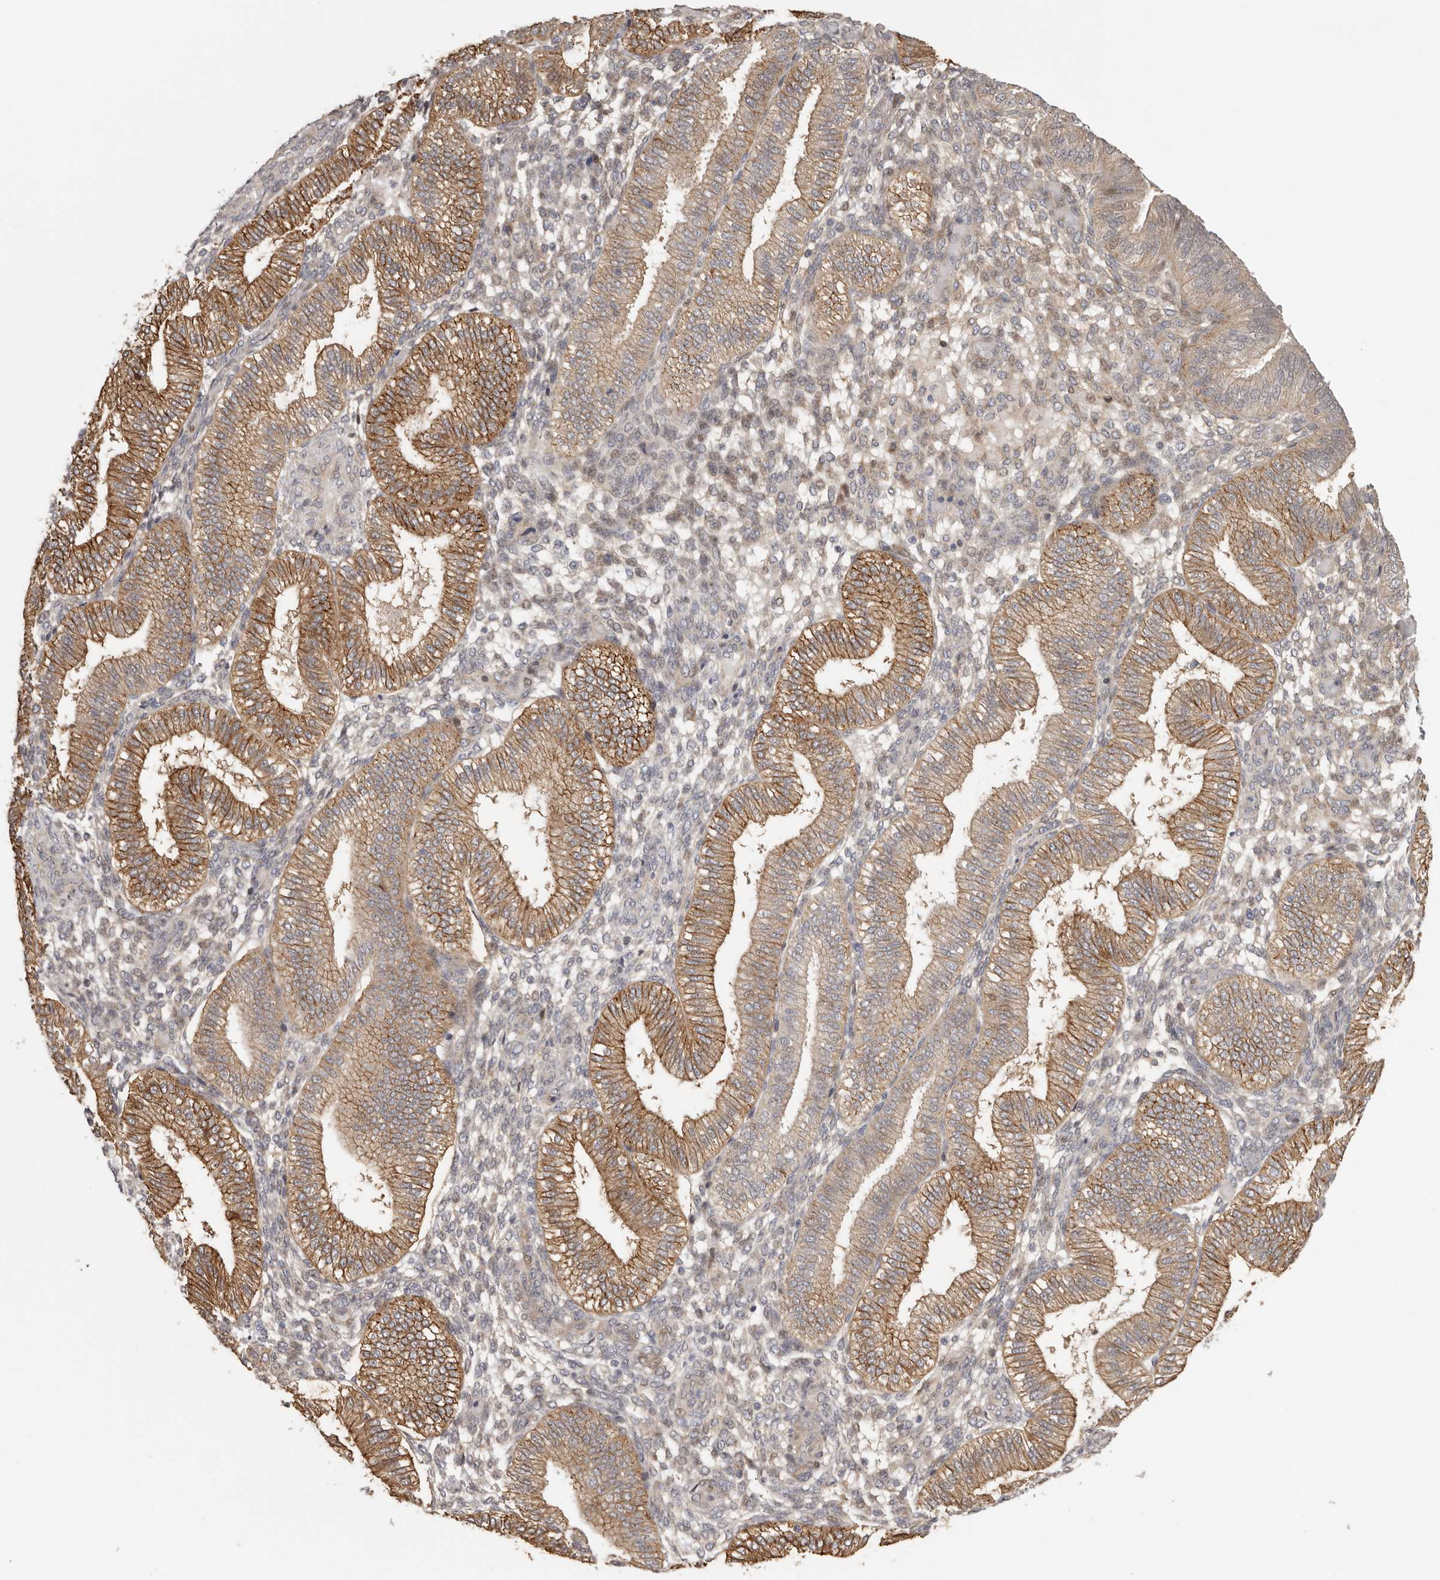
{"staining": {"intensity": "weak", "quantity": "25%-75%", "location": "cytoplasmic/membranous"}, "tissue": "endometrium", "cell_type": "Cells in endometrial stroma", "image_type": "normal", "snomed": [{"axis": "morphology", "description": "Normal tissue, NOS"}, {"axis": "topography", "description": "Endometrium"}], "caption": "Weak cytoplasmic/membranous staining is present in about 25%-75% of cells in endometrial stroma in unremarkable endometrium. The staining was performed using DAB (3,3'-diaminobenzidine), with brown indicating positive protein expression. Nuclei are stained blue with hematoxylin.", "gene": "MSRB2", "patient": {"sex": "female", "age": 39}}